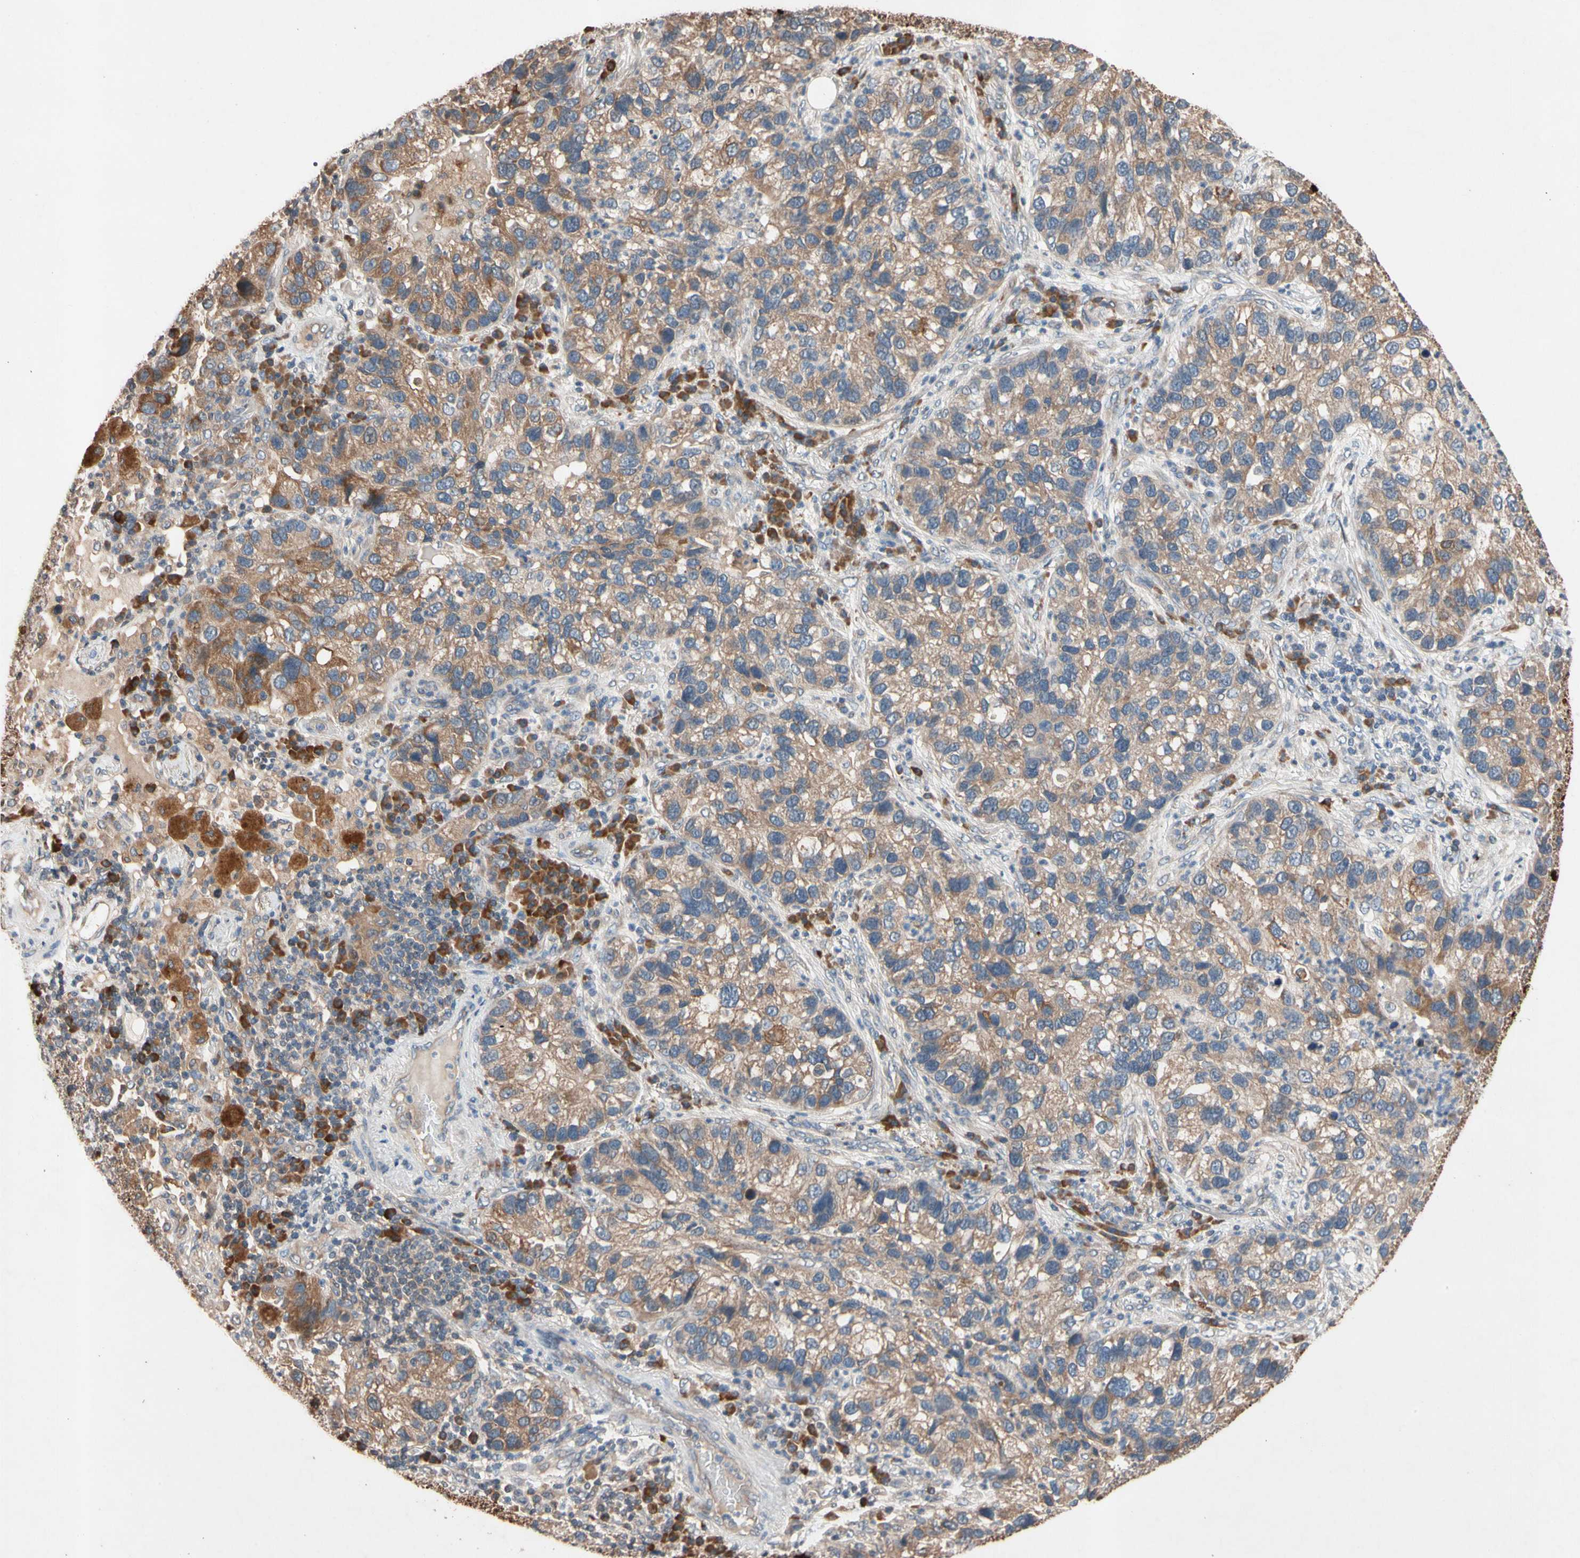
{"staining": {"intensity": "moderate", "quantity": ">75%", "location": "cytoplasmic/membranous"}, "tissue": "lung cancer", "cell_type": "Tumor cells", "image_type": "cancer", "snomed": [{"axis": "morphology", "description": "Normal tissue, NOS"}, {"axis": "morphology", "description": "Adenocarcinoma, NOS"}, {"axis": "topography", "description": "Bronchus"}, {"axis": "topography", "description": "Lung"}], "caption": "Protein staining of adenocarcinoma (lung) tissue demonstrates moderate cytoplasmic/membranous expression in approximately >75% of tumor cells.", "gene": "PRDX4", "patient": {"sex": "male", "age": 54}}